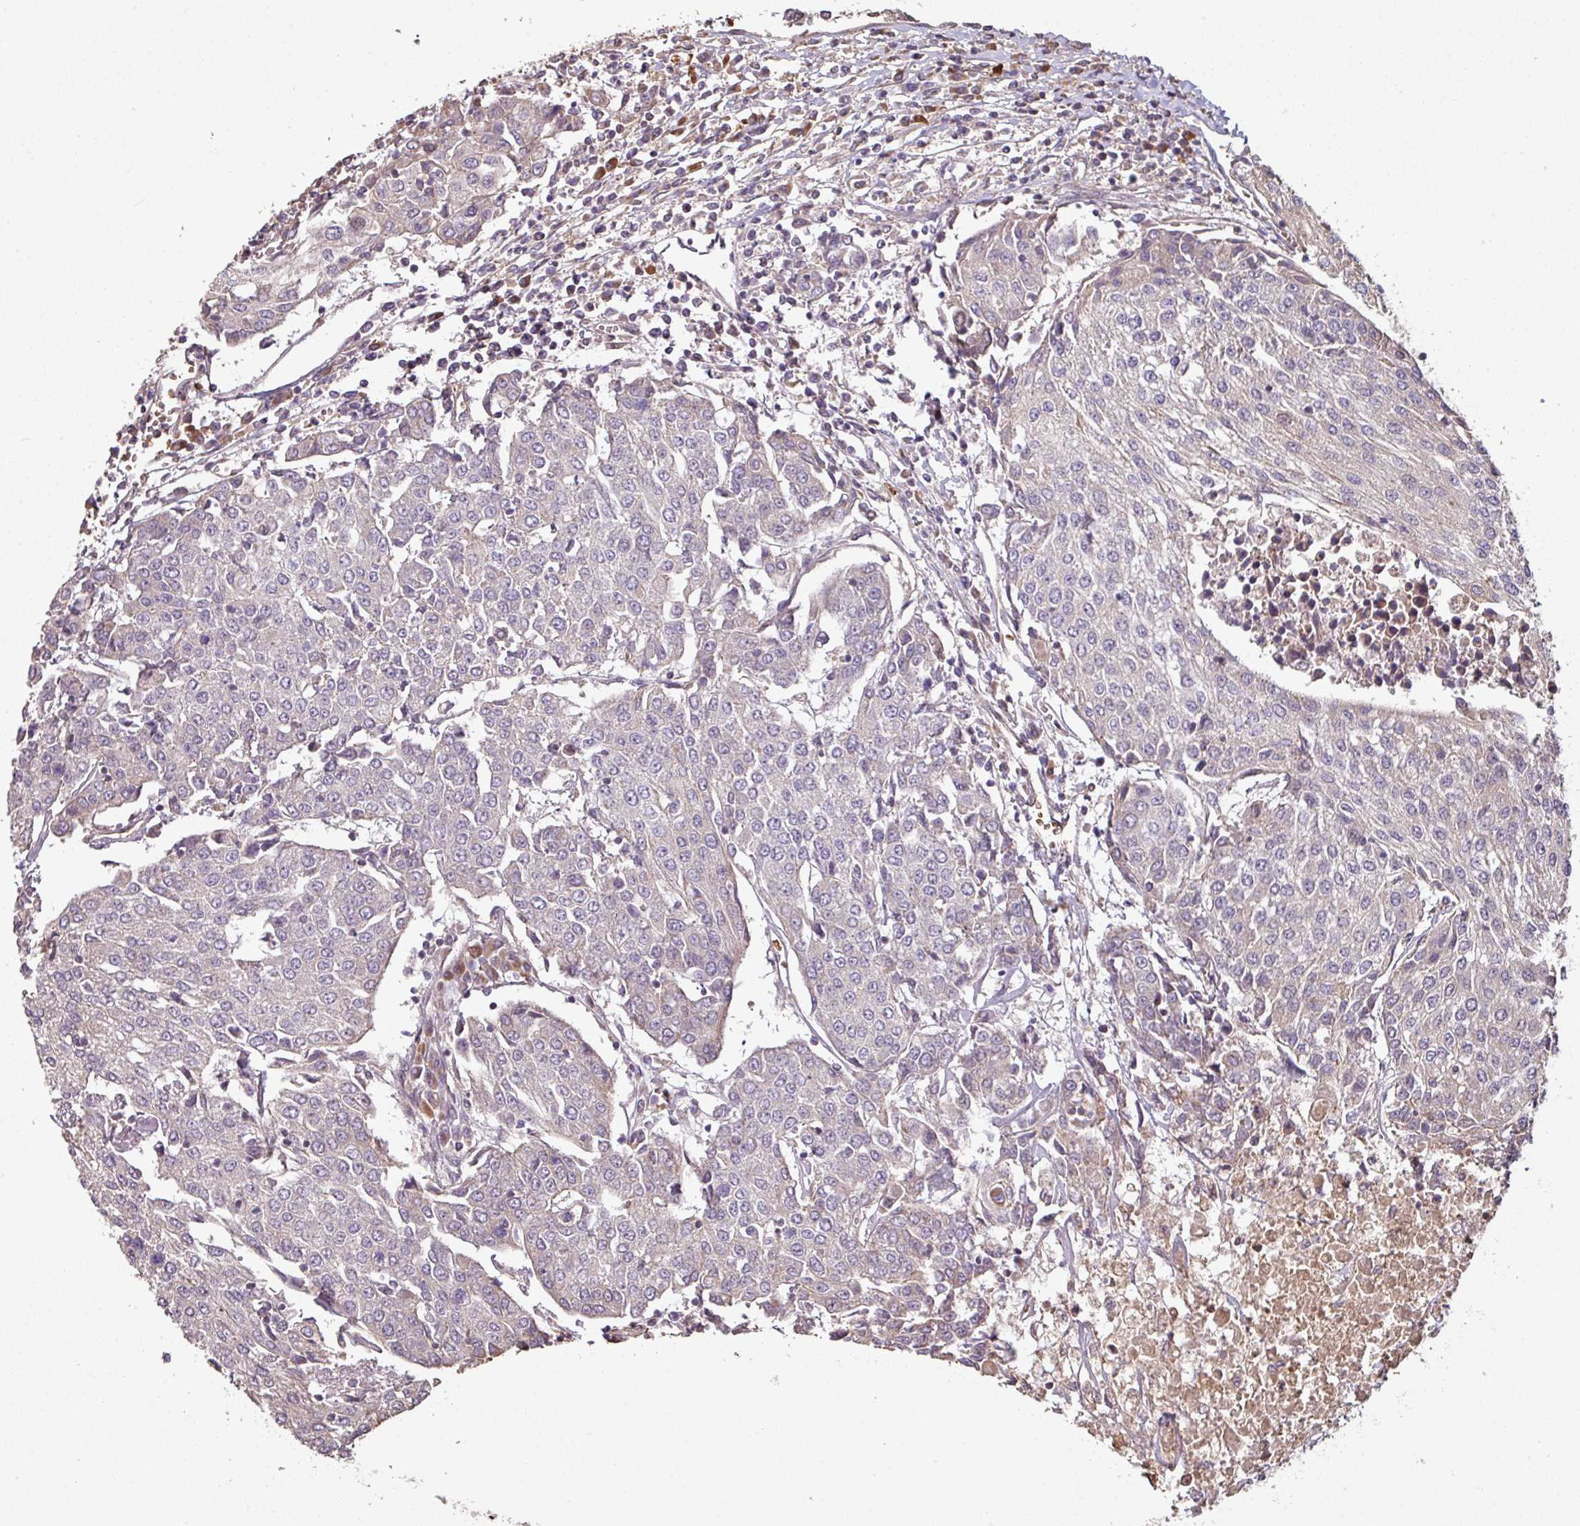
{"staining": {"intensity": "negative", "quantity": "none", "location": "none"}, "tissue": "urothelial cancer", "cell_type": "Tumor cells", "image_type": "cancer", "snomed": [{"axis": "morphology", "description": "Urothelial carcinoma, High grade"}, {"axis": "topography", "description": "Urinary bladder"}], "caption": "Immunohistochemistry (IHC) histopathology image of urothelial carcinoma (high-grade) stained for a protein (brown), which shows no positivity in tumor cells.", "gene": "NHSL2", "patient": {"sex": "female", "age": 85}}